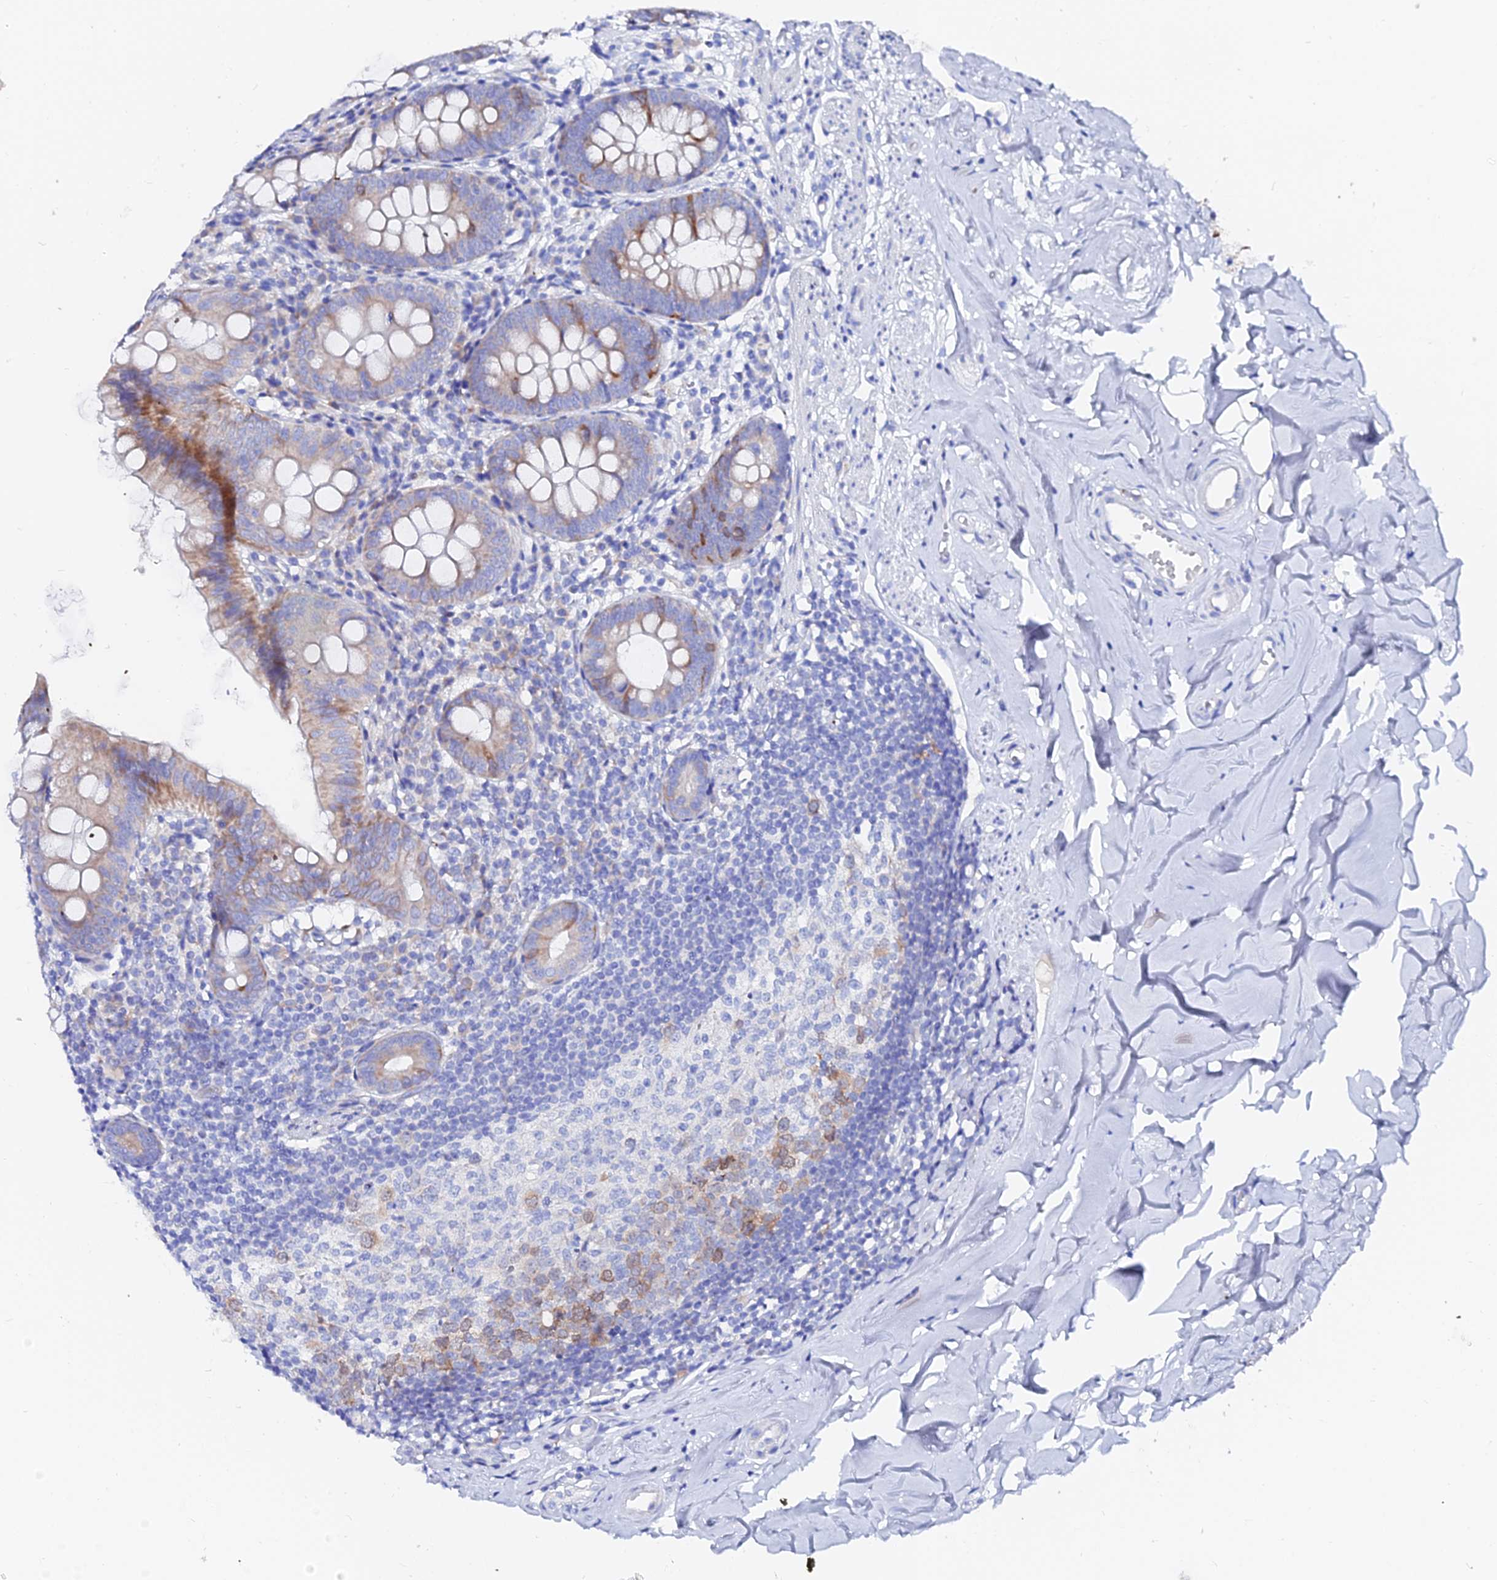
{"staining": {"intensity": "moderate", "quantity": "25%-75%", "location": "cytoplasmic/membranous"}, "tissue": "appendix", "cell_type": "Glandular cells", "image_type": "normal", "snomed": [{"axis": "morphology", "description": "Normal tissue, NOS"}, {"axis": "topography", "description": "Appendix"}], "caption": "Approximately 25%-75% of glandular cells in normal human appendix reveal moderate cytoplasmic/membranous protein positivity as visualized by brown immunohistochemical staining.", "gene": "PTTG1", "patient": {"sex": "female", "age": 51}}